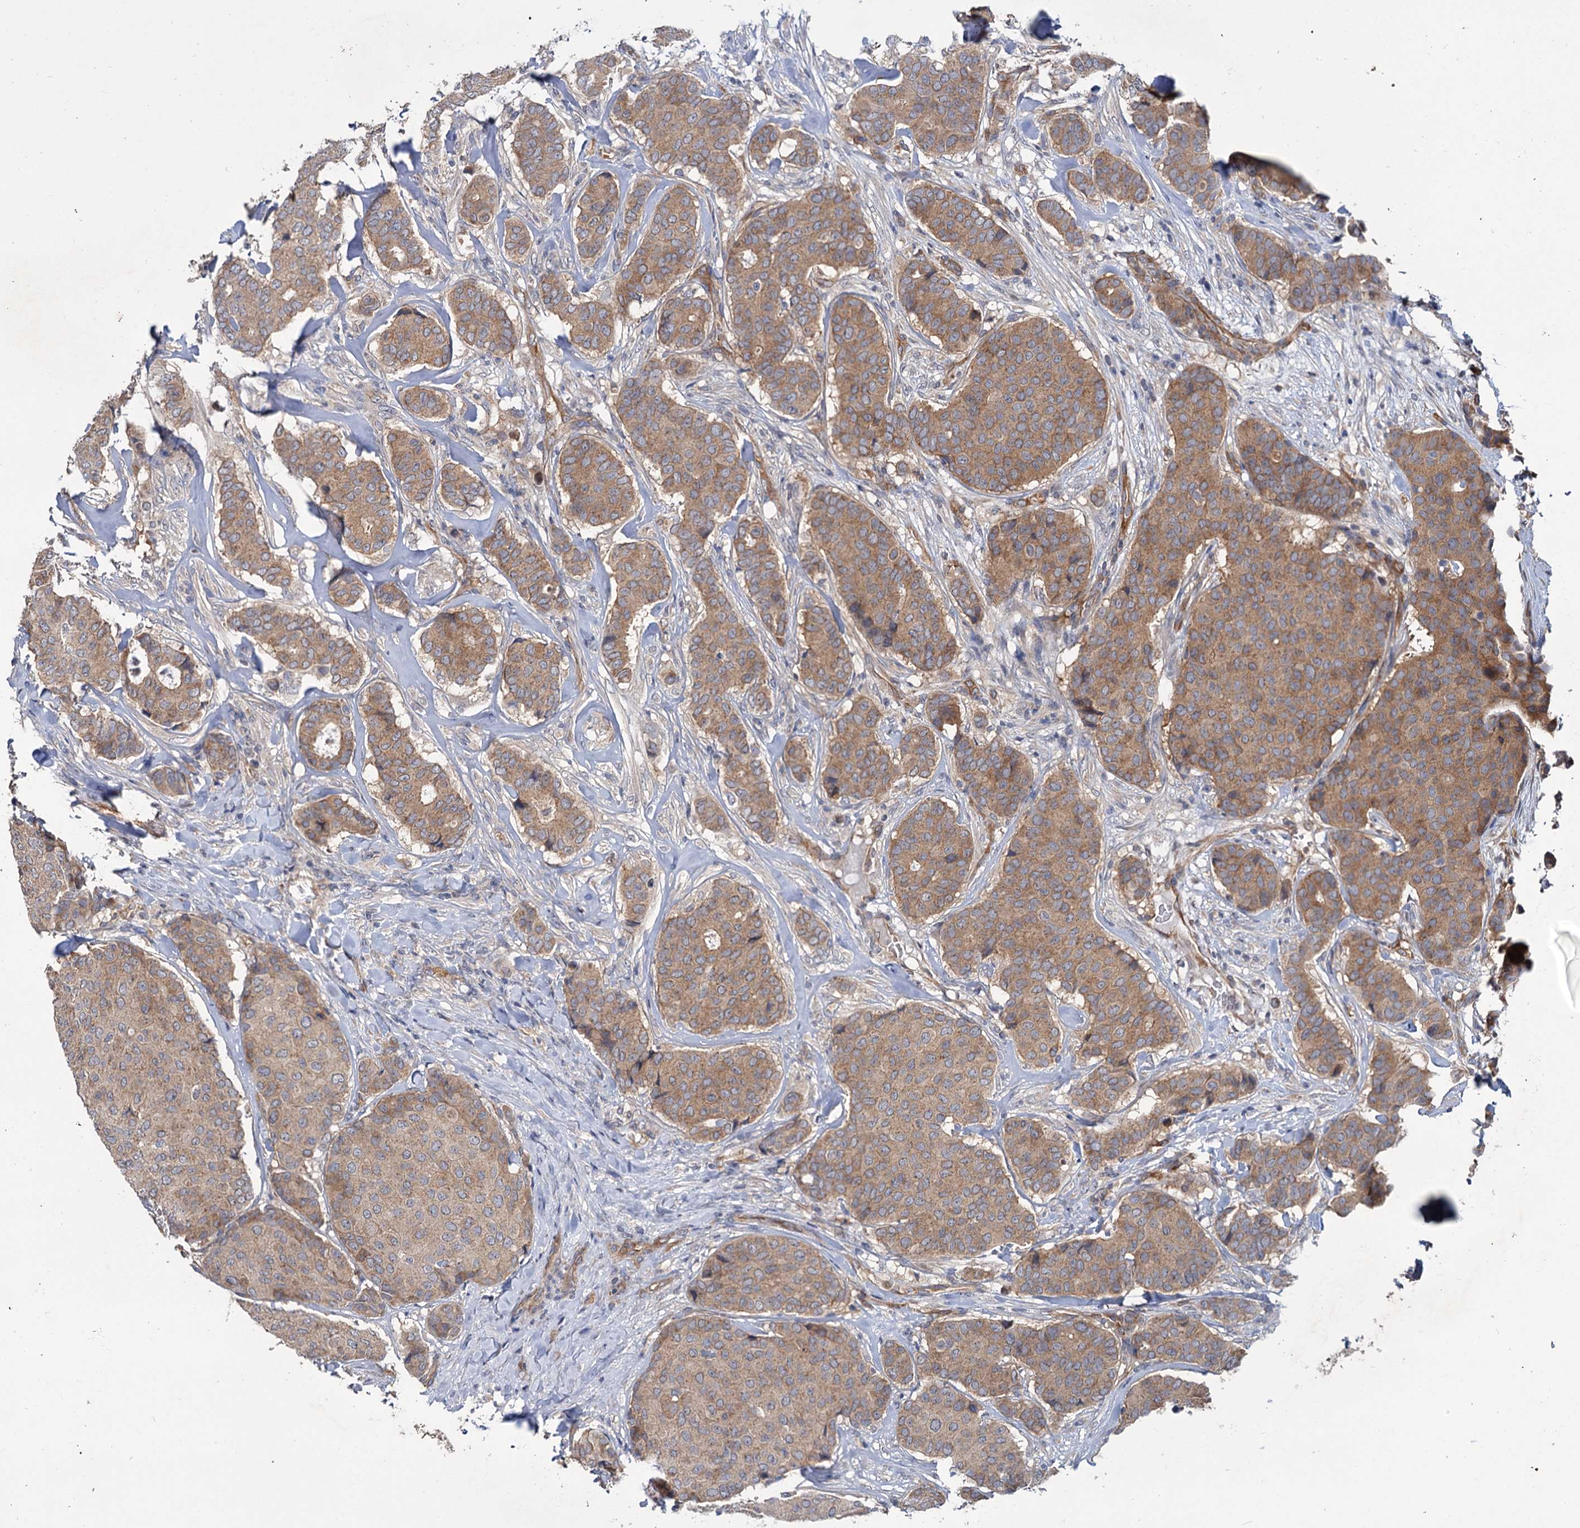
{"staining": {"intensity": "moderate", "quantity": ">75%", "location": "cytoplasmic/membranous"}, "tissue": "breast cancer", "cell_type": "Tumor cells", "image_type": "cancer", "snomed": [{"axis": "morphology", "description": "Duct carcinoma"}, {"axis": "topography", "description": "Breast"}], "caption": "Immunohistochemical staining of breast cancer demonstrates moderate cytoplasmic/membranous protein expression in about >75% of tumor cells. (IHC, brightfield microscopy, high magnification).", "gene": "DYNC2H1", "patient": {"sex": "female", "age": 75}}